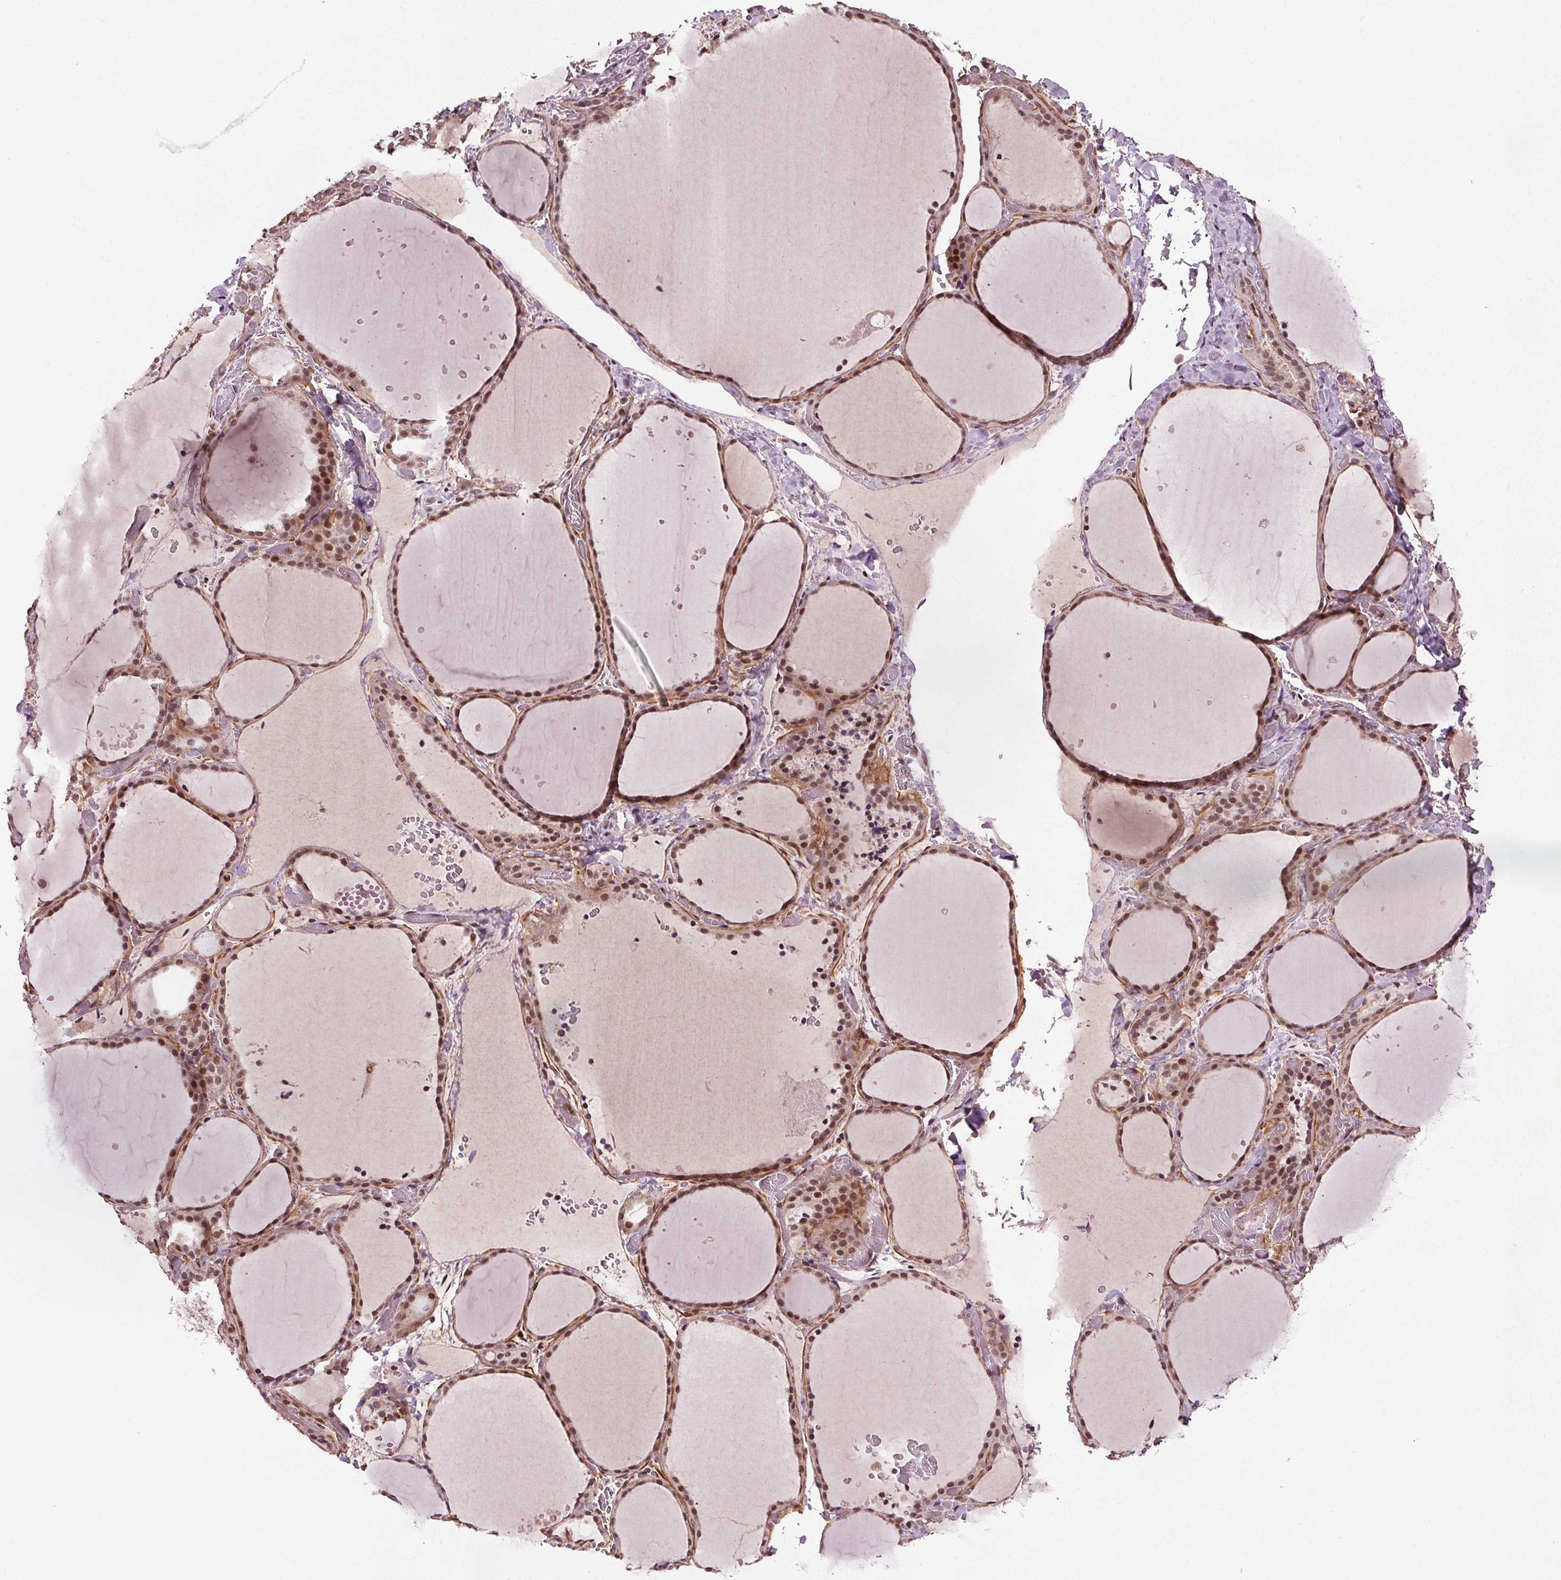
{"staining": {"intensity": "moderate", "quantity": ">75%", "location": "nuclear"}, "tissue": "thyroid gland", "cell_type": "Glandular cells", "image_type": "normal", "snomed": [{"axis": "morphology", "description": "Normal tissue, NOS"}, {"axis": "topography", "description": "Thyroid gland"}], "caption": "Immunohistochemistry of benign thyroid gland demonstrates medium levels of moderate nuclear staining in about >75% of glandular cells.", "gene": "DDX11", "patient": {"sex": "female", "age": 36}}